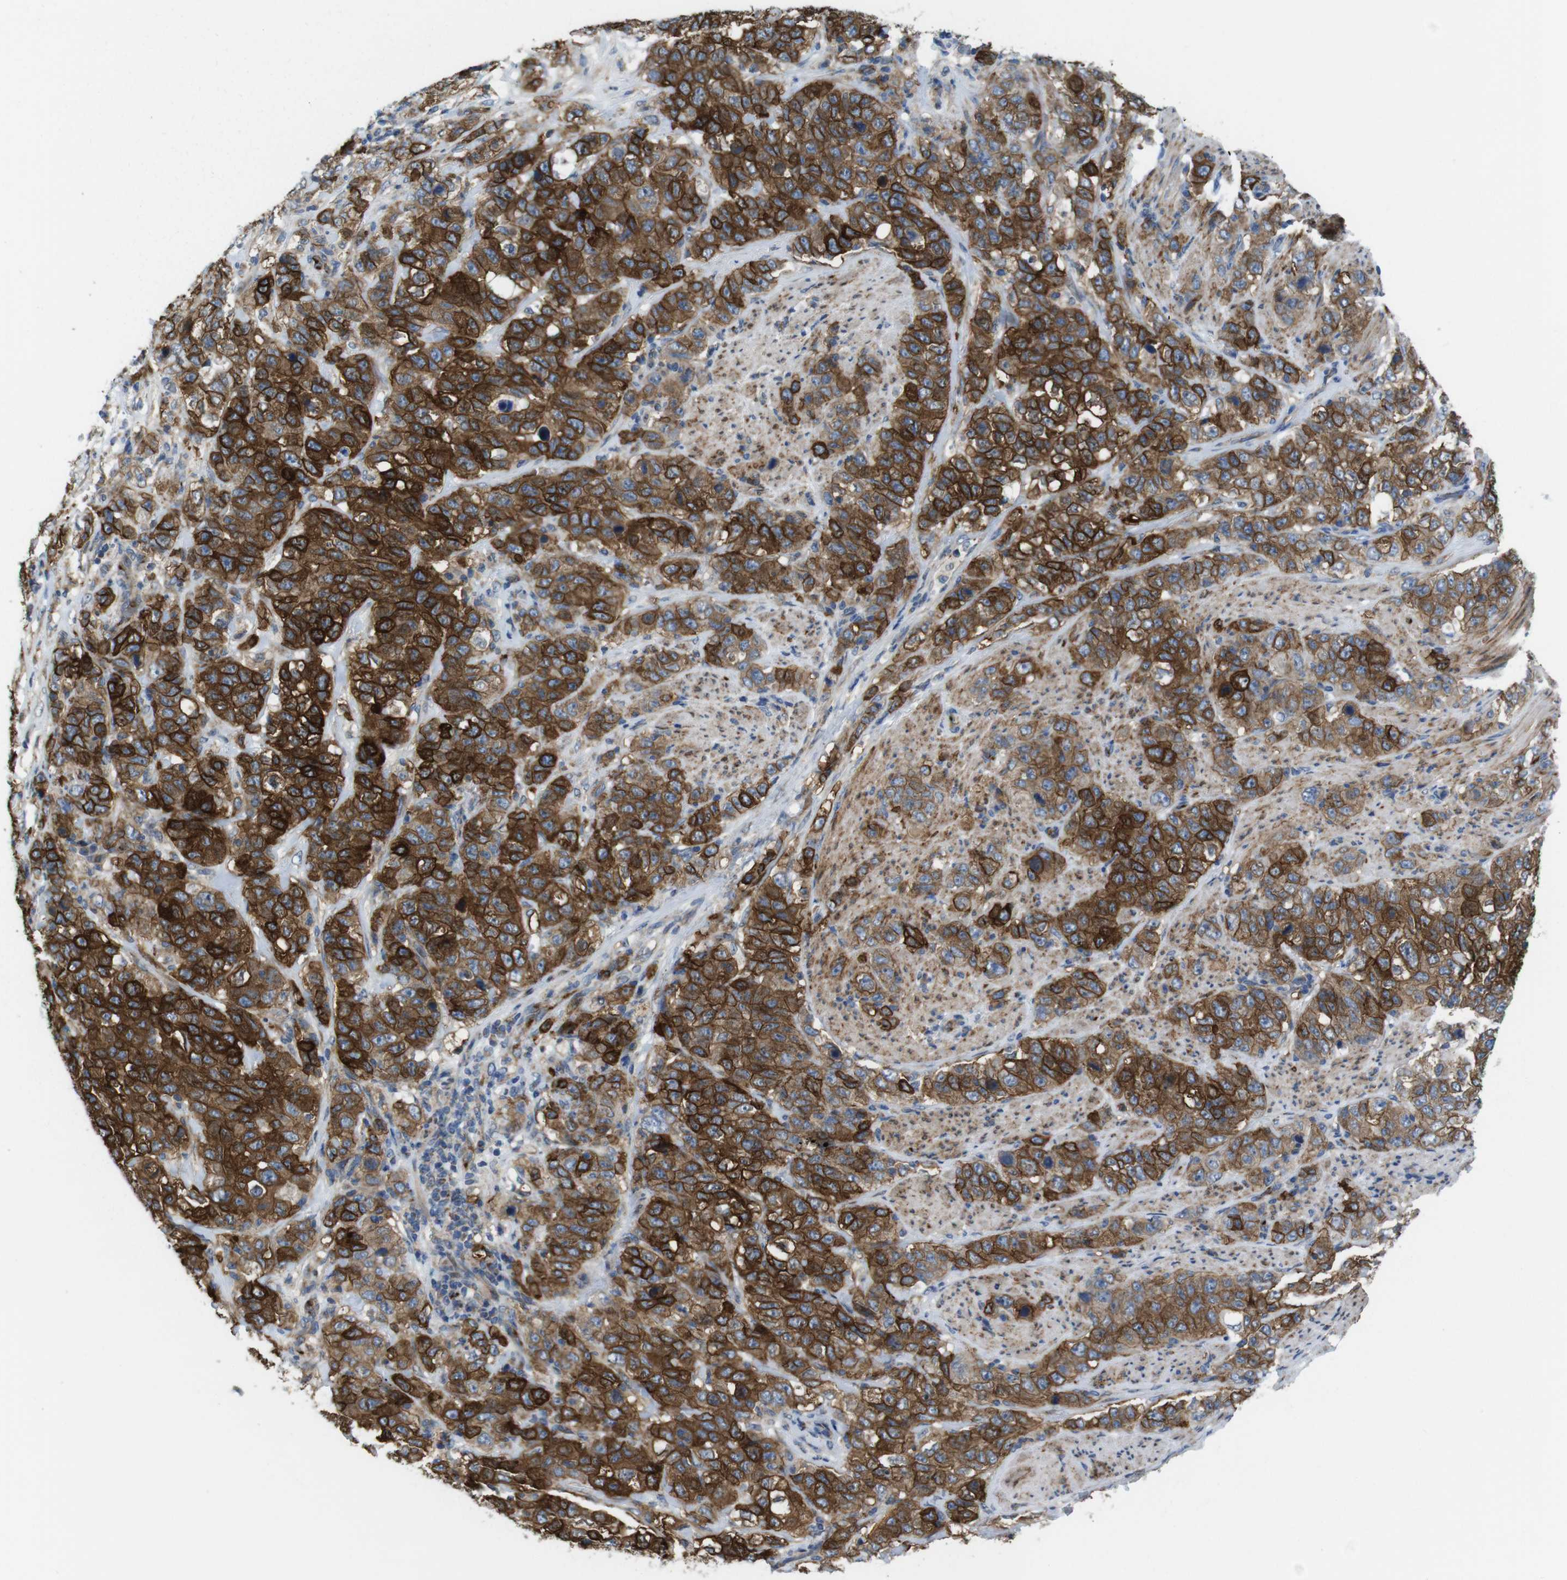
{"staining": {"intensity": "strong", "quantity": "25%-75%", "location": "cytoplasmic/membranous"}, "tissue": "stomach cancer", "cell_type": "Tumor cells", "image_type": "cancer", "snomed": [{"axis": "morphology", "description": "Adenocarcinoma, NOS"}, {"axis": "topography", "description": "Stomach"}], "caption": "A brown stain labels strong cytoplasmic/membranous staining of a protein in stomach cancer (adenocarcinoma) tumor cells.", "gene": "EFCAB14", "patient": {"sex": "male", "age": 48}}